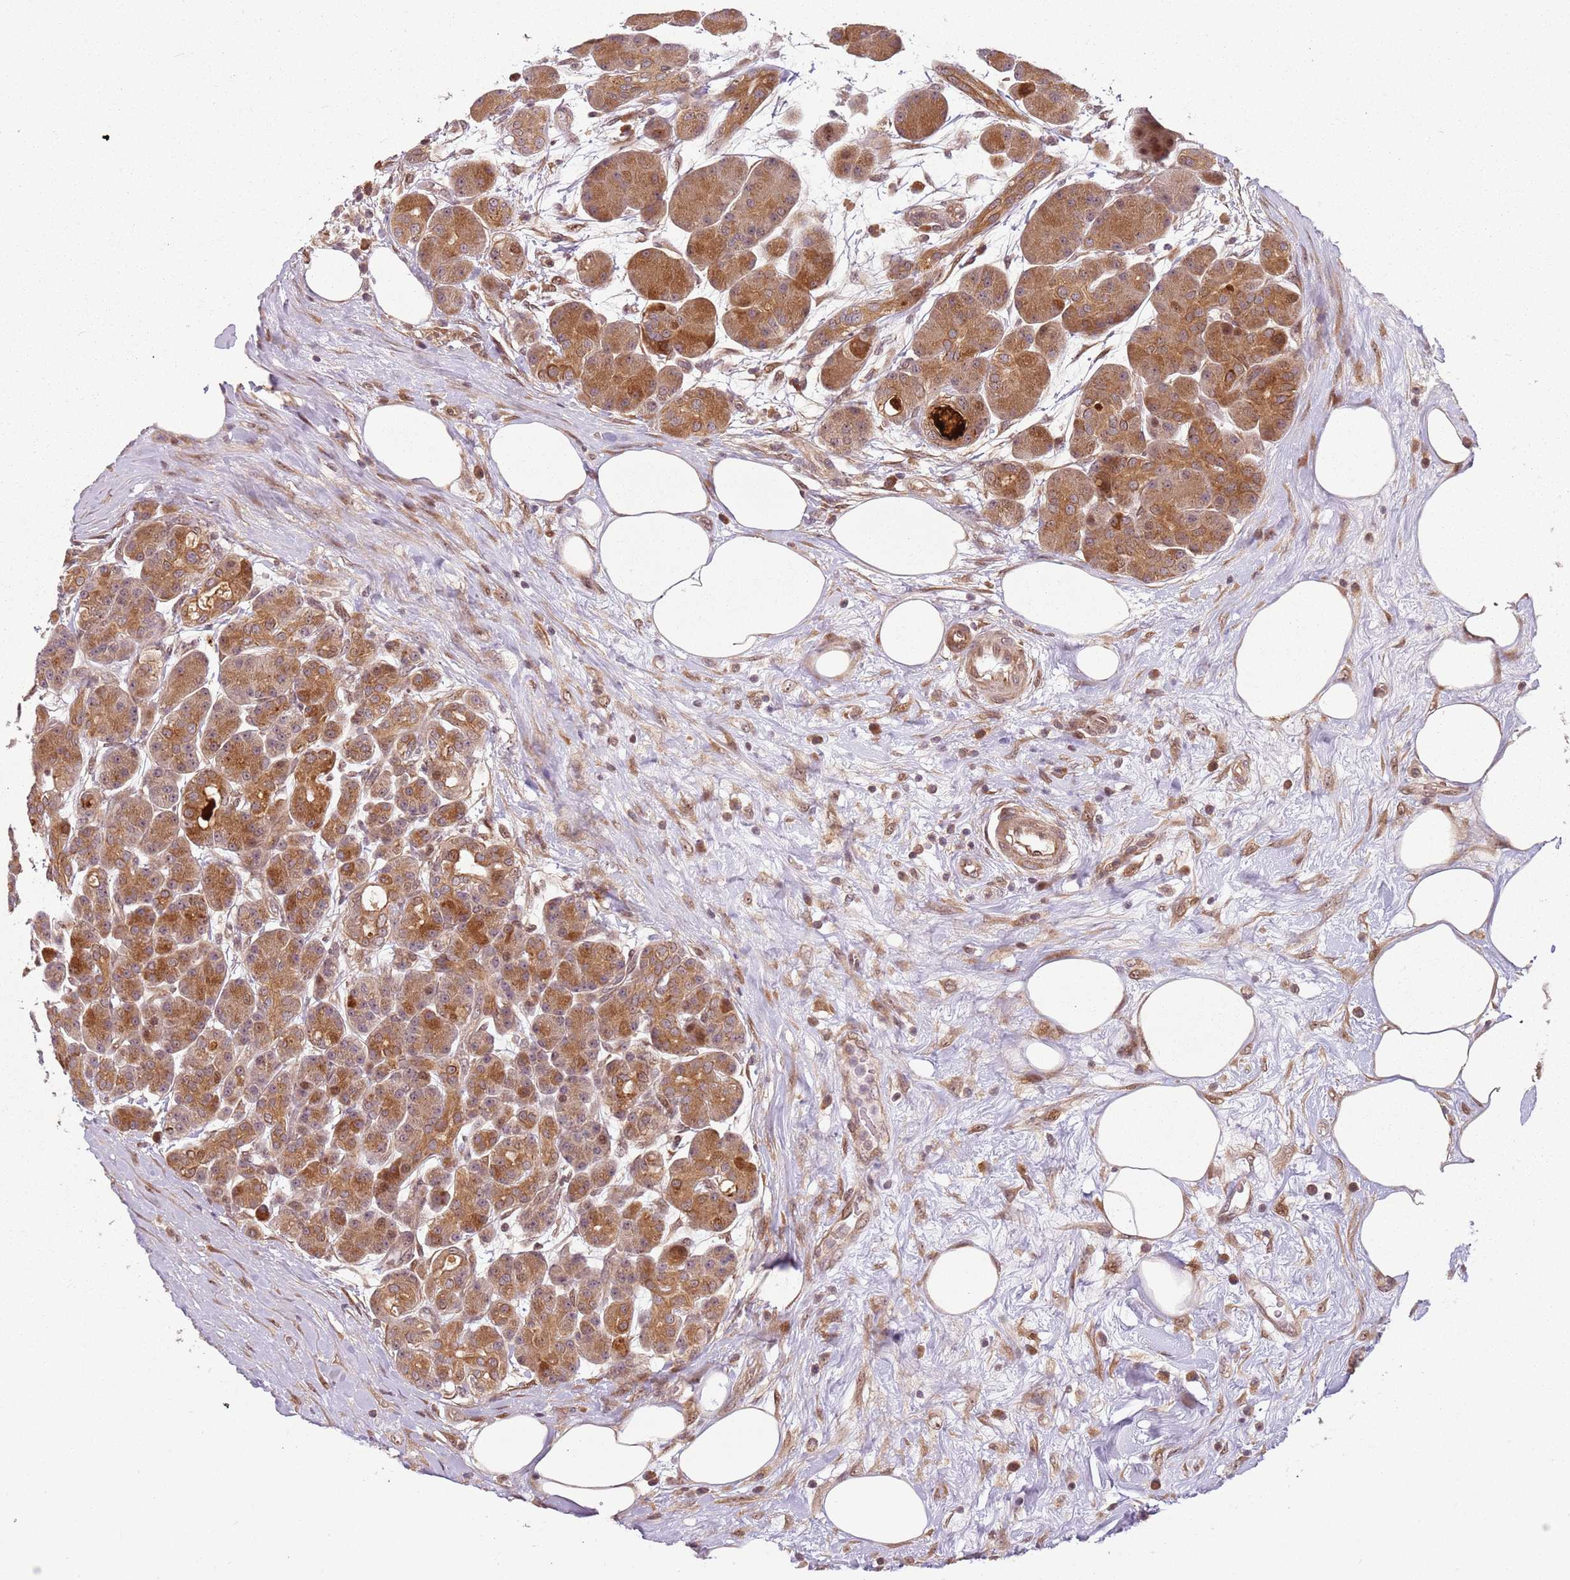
{"staining": {"intensity": "moderate", "quantity": ">75%", "location": "cytoplasmic/membranous"}, "tissue": "pancreas", "cell_type": "Exocrine glandular cells", "image_type": "normal", "snomed": [{"axis": "morphology", "description": "Normal tissue, NOS"}, {"axis": "topography", "description": "Pancreas"}], "caption": "Pancreas stained with DAB immunohistochemistry (IHC) demonstrates medium levels of moderate cytoplasmic/membranous staining in approximately >75% of exocrine glandular cells. The staining is performed using DAB brown chromogen to label protein expression. The nuclei are counter-stained blue using hematoxylin.", "gene": "CHURC1", "patient": {"sex": "male", "age": 63}}